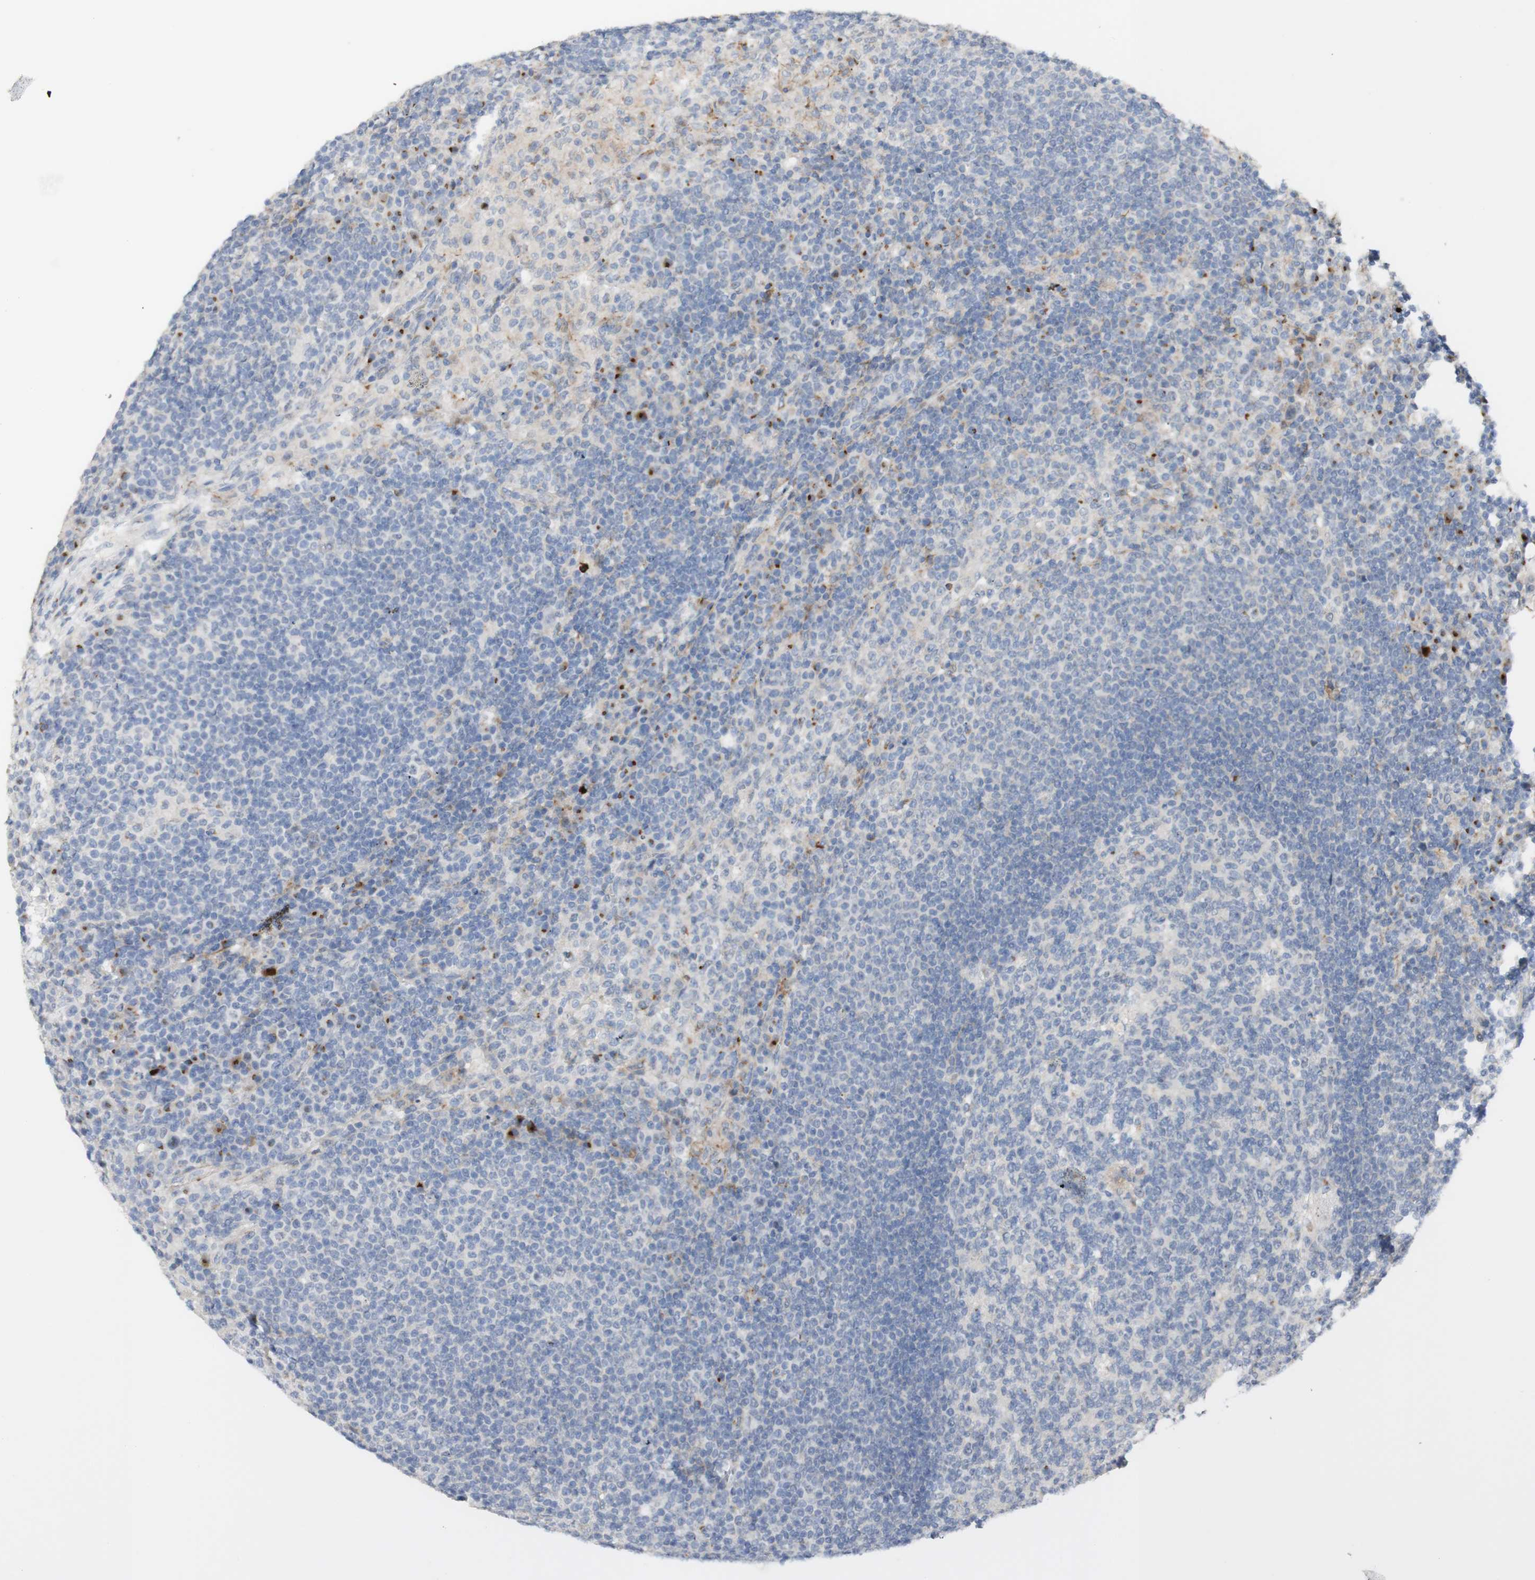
{"staining": {"intensity": "negative", "quantity": "none", "location": "none"}, "tissue": "lymph node", "cell_type": "Germinal center cells", "image_type": "normal", "snomed": [{"axis": "morphology", "description": "Normal tissue, NOS"}, {"axis": "topography", "description": "Lymph node"}], "caption": "A micrograph of lymph node stained for a protein exhibits no brown staining in germinal center cells.", "gene": "MANEA", "patient": {"sex": "female", "age": 53}}